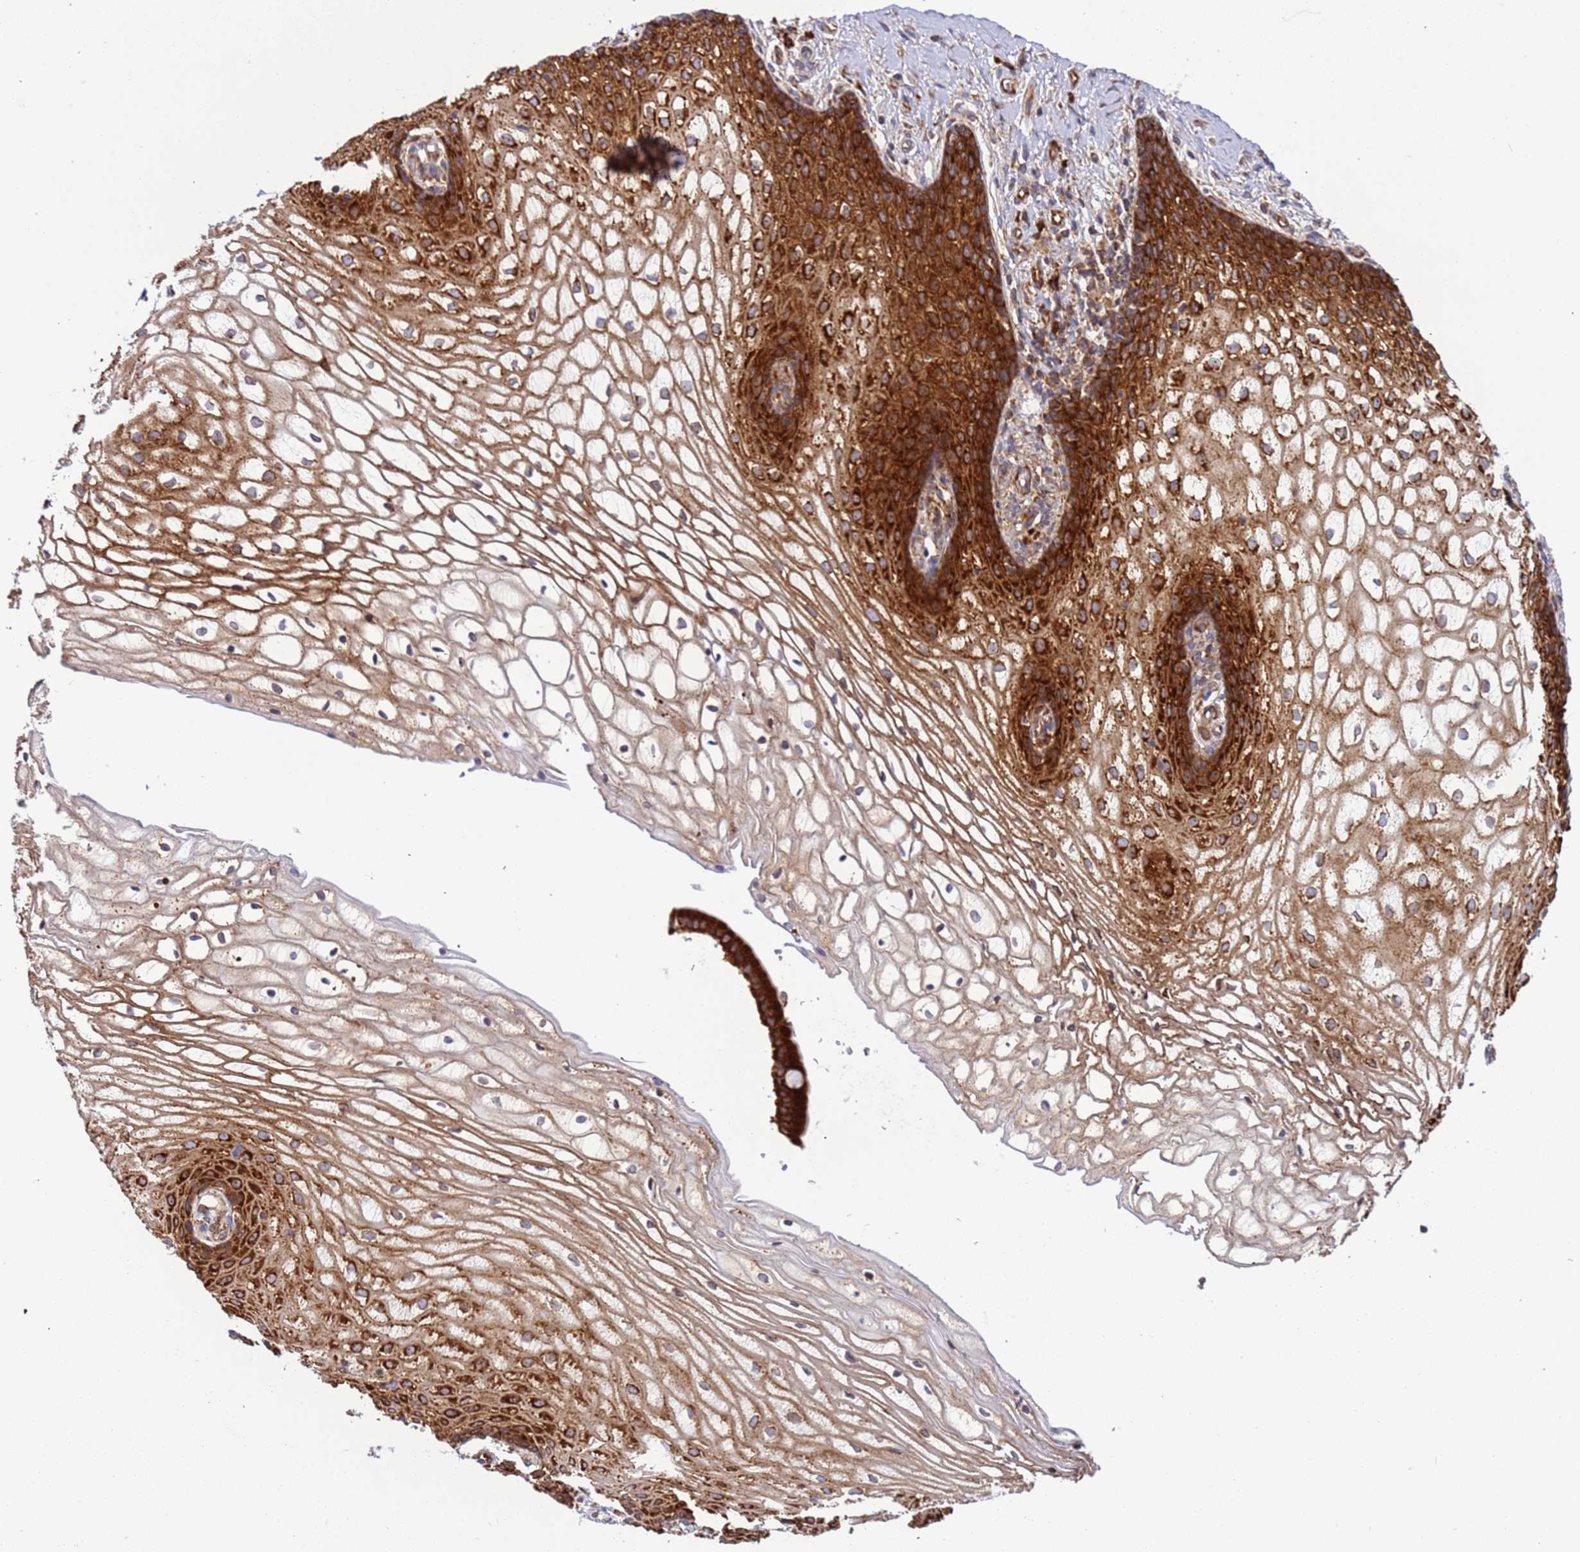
{"staining": {"intensity": "strong", "quantity": ">75%", "location": "cytoplasmic/membranous"}, "tissue": "vagina", "cell_type": "Squamous epithelial cells", "image_type": "normal", "snomed": [{"axis": "morphology", "description": "Normal tissue, NOS"}, {"axis": "topography", "description": "Vagina"}], "caption": "Immunohistochemical staining of unremarkable human vagina demonstrates strong cytoplasmic/membranous protein staining in approximately >75% of squamous epithelial cells. The protein of interest is stained brown, and the nuclei are stained in blue (DAB (3,3'-diaminobenzidine) IHC with brightfield microscopy, high magnification).", "gene": "RPL36", "patient": {"sex": "female", "age": 60}}